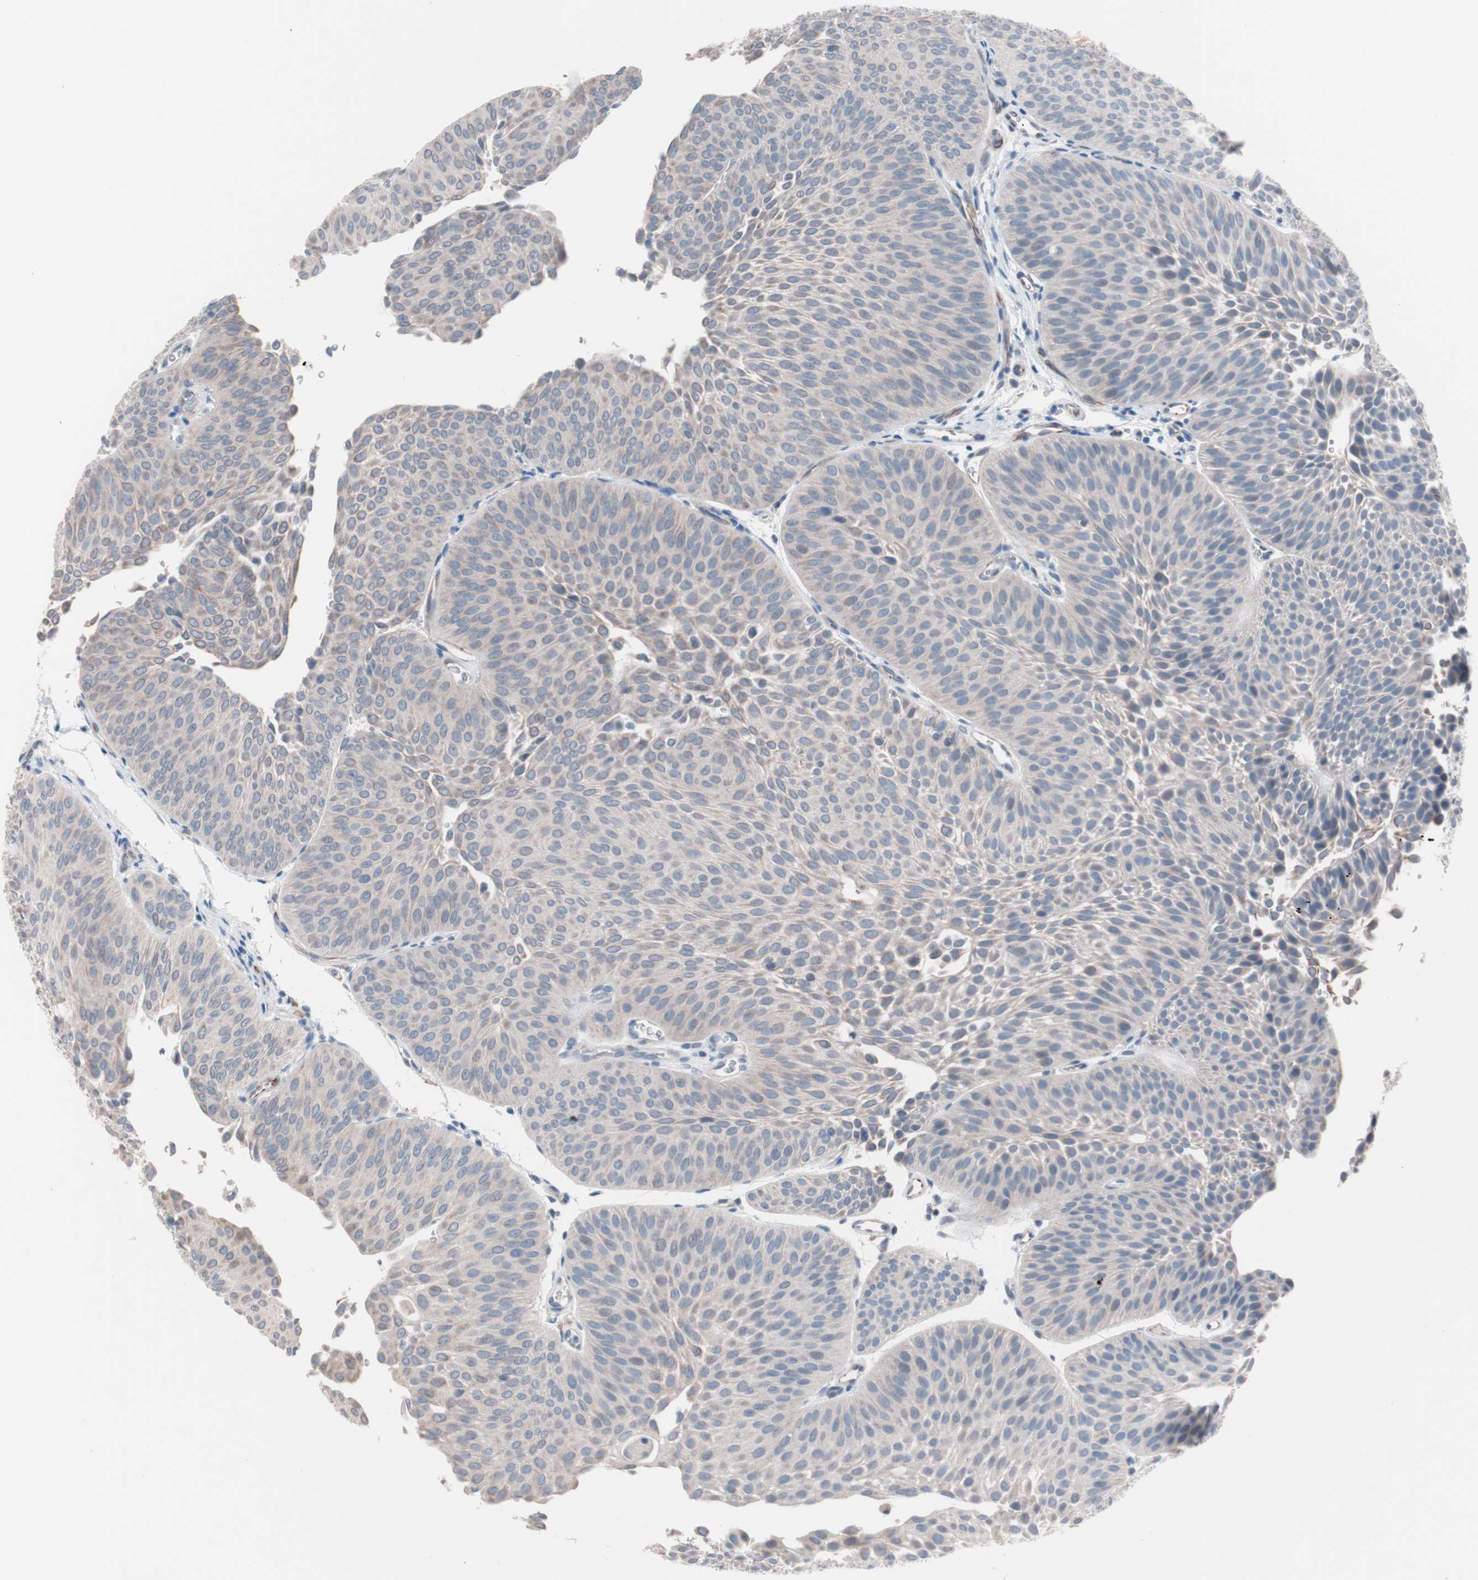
{"staining": {"intensity": "weak", "quantity": "25%-75%", "location": "cytoplasmic/membranous"}, "tissue": "urothelial cancer", "cell_type": "Tumor cells", "image_type": "cancer", "snomed": [{"axis": "morphology", "description": "Urothelial carcinoma, Low grade"}, {"axis": "topography", "description": "Urinary bladder"}], "caption": "DAB (3,3'-diaminobenzidine) immunohistochemical staining of human urothelial cancer demonstrates weak cytoplasmic/membranous protein positivity in approximately 25%-75% of tumor cells.", "gene": "ULBP1", "patient": {"sex": "female", "age": 60}}